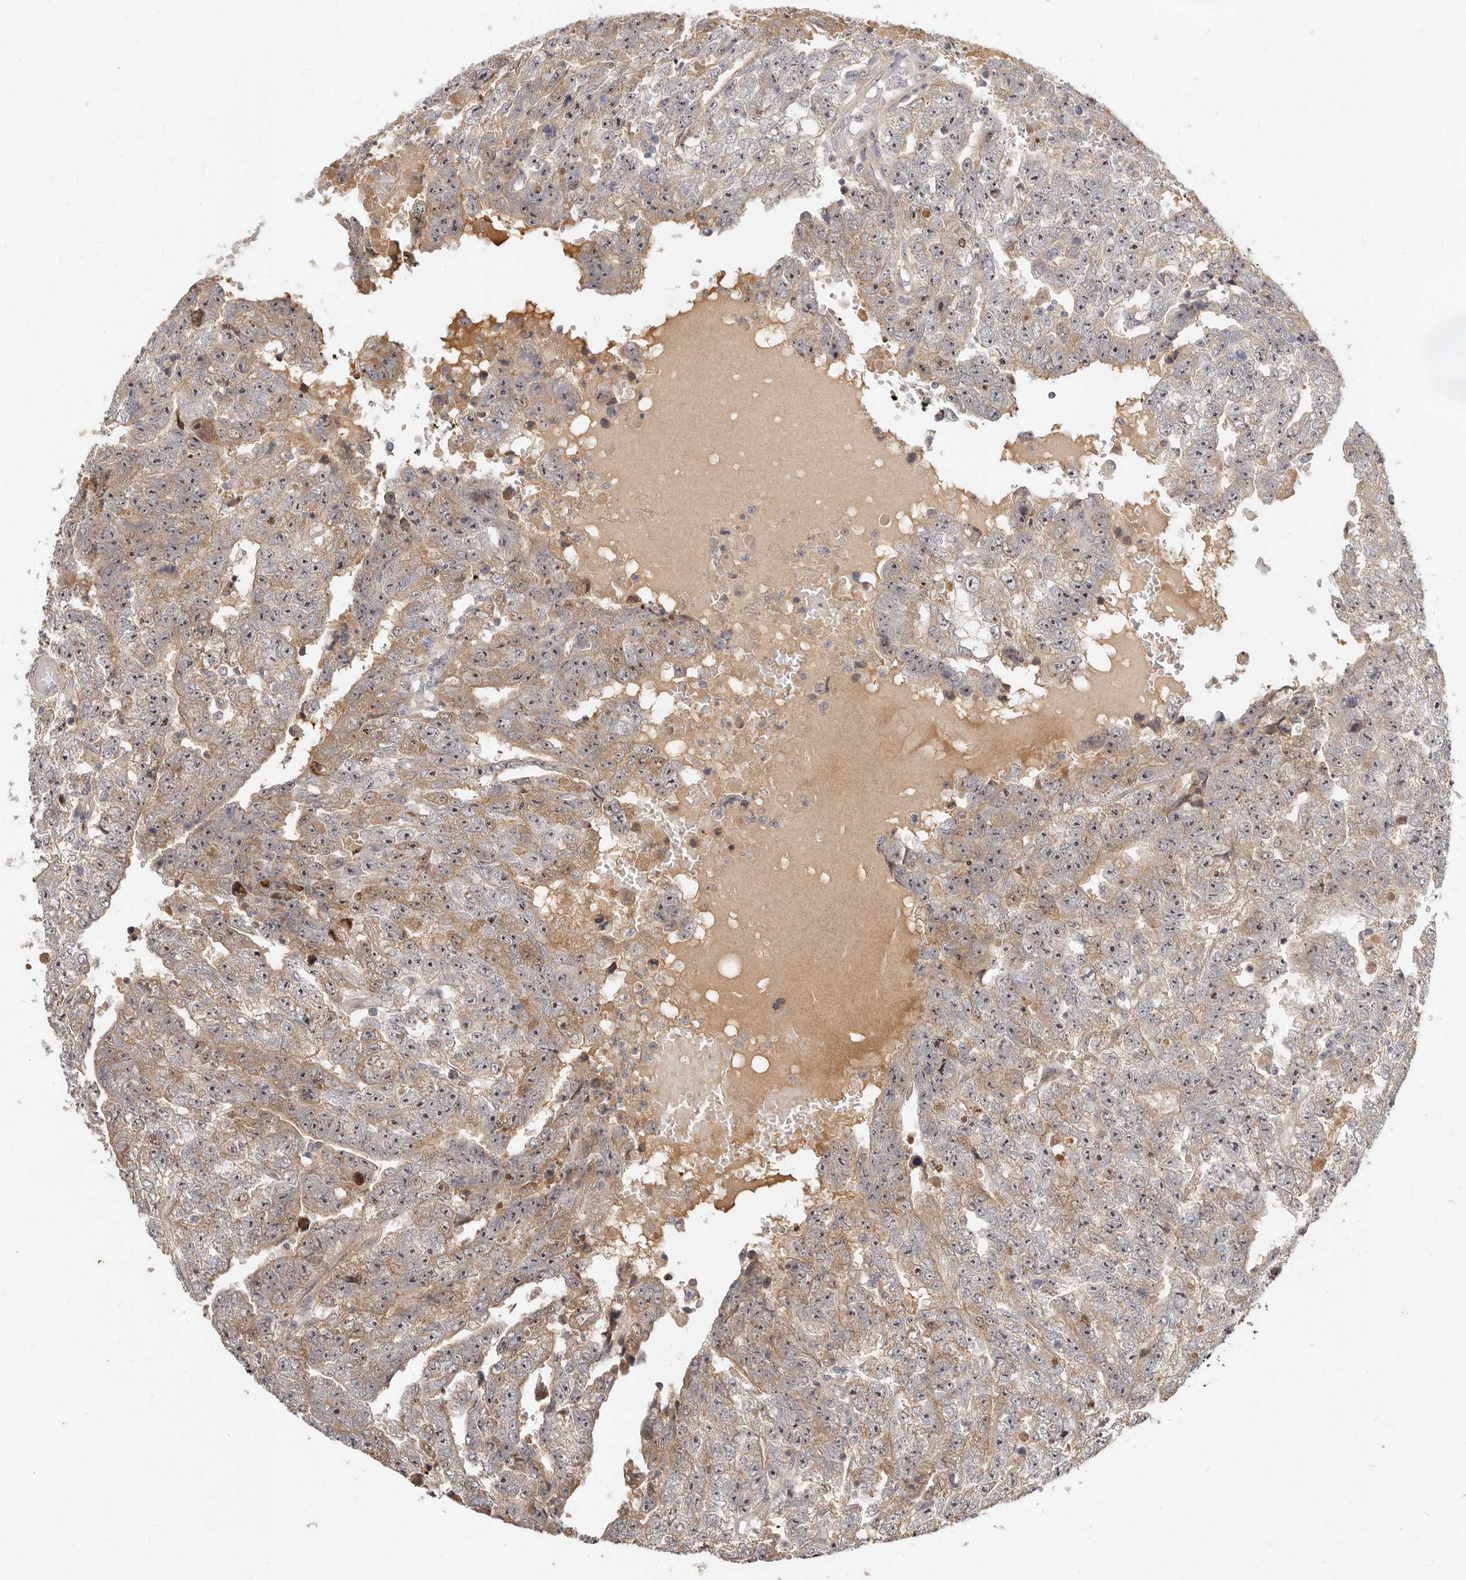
{"staining": {"intensity": "weak", "quantity": "25%-75%", "location": "cytoplasmic/membranous"}, "tissue": "testis cancer", "cell_type": "Tumor cells", "image_type": "cancer", "snomed": [{"axis": "morphology", "description": "Carcinoma, Embryonal, NOS"}, {"axis": "topography", "description": "Testis"}], "caption": "Immunohistochemical staining of embryonal carcinoma (testis) displays low levels of weak cytoplasmic/membranous protein staining in approximately 25%-75% of tumor cells. (brown staining indicates protein expression, while blue staining denotes nuclei).", "gene": "MICALL2", "patient": {"sex": "male", "age": 25}}